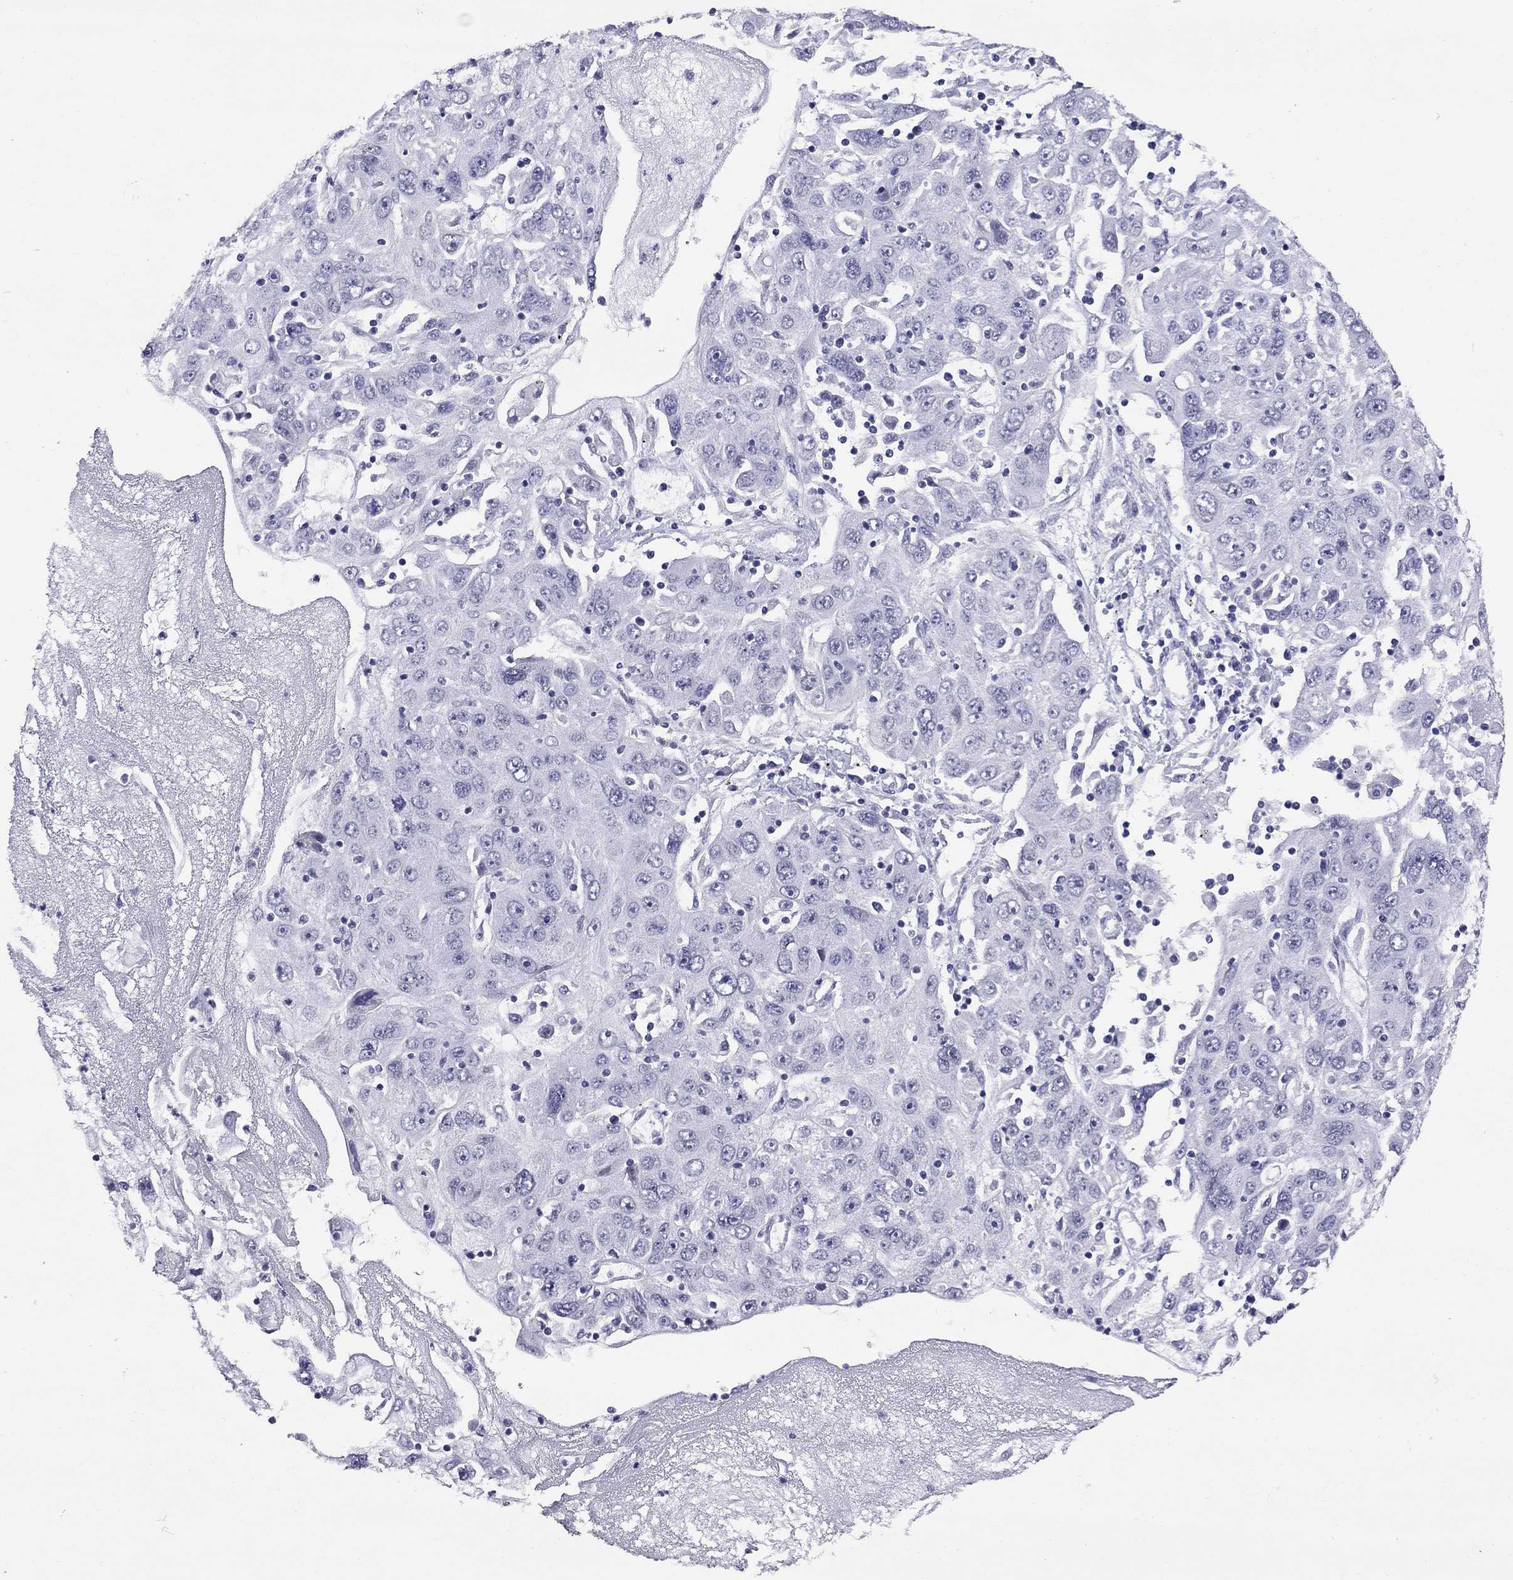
{"staining": {"intensity": "negative", "quantity": "none", "location": "none"}, "tissue": "stomach cancer", "cell_type": "Tumor cells", "image_type": "cancer", "snomed": [{"axis": "morphology", "description": "Adenocarcinoma, NOS"}, {"axis": "topography", "description": "Stomach"}], "caption": "IHC micrograph of neoplastic tissue: stomach cancer (adenocarcinoma) stained with DAB (3,3'-diaminobenzidine) demonstrates no significant protein expression in tumor cells.", "gene": "ARMC12", "patient": {"sex": "male", "age": 56}}